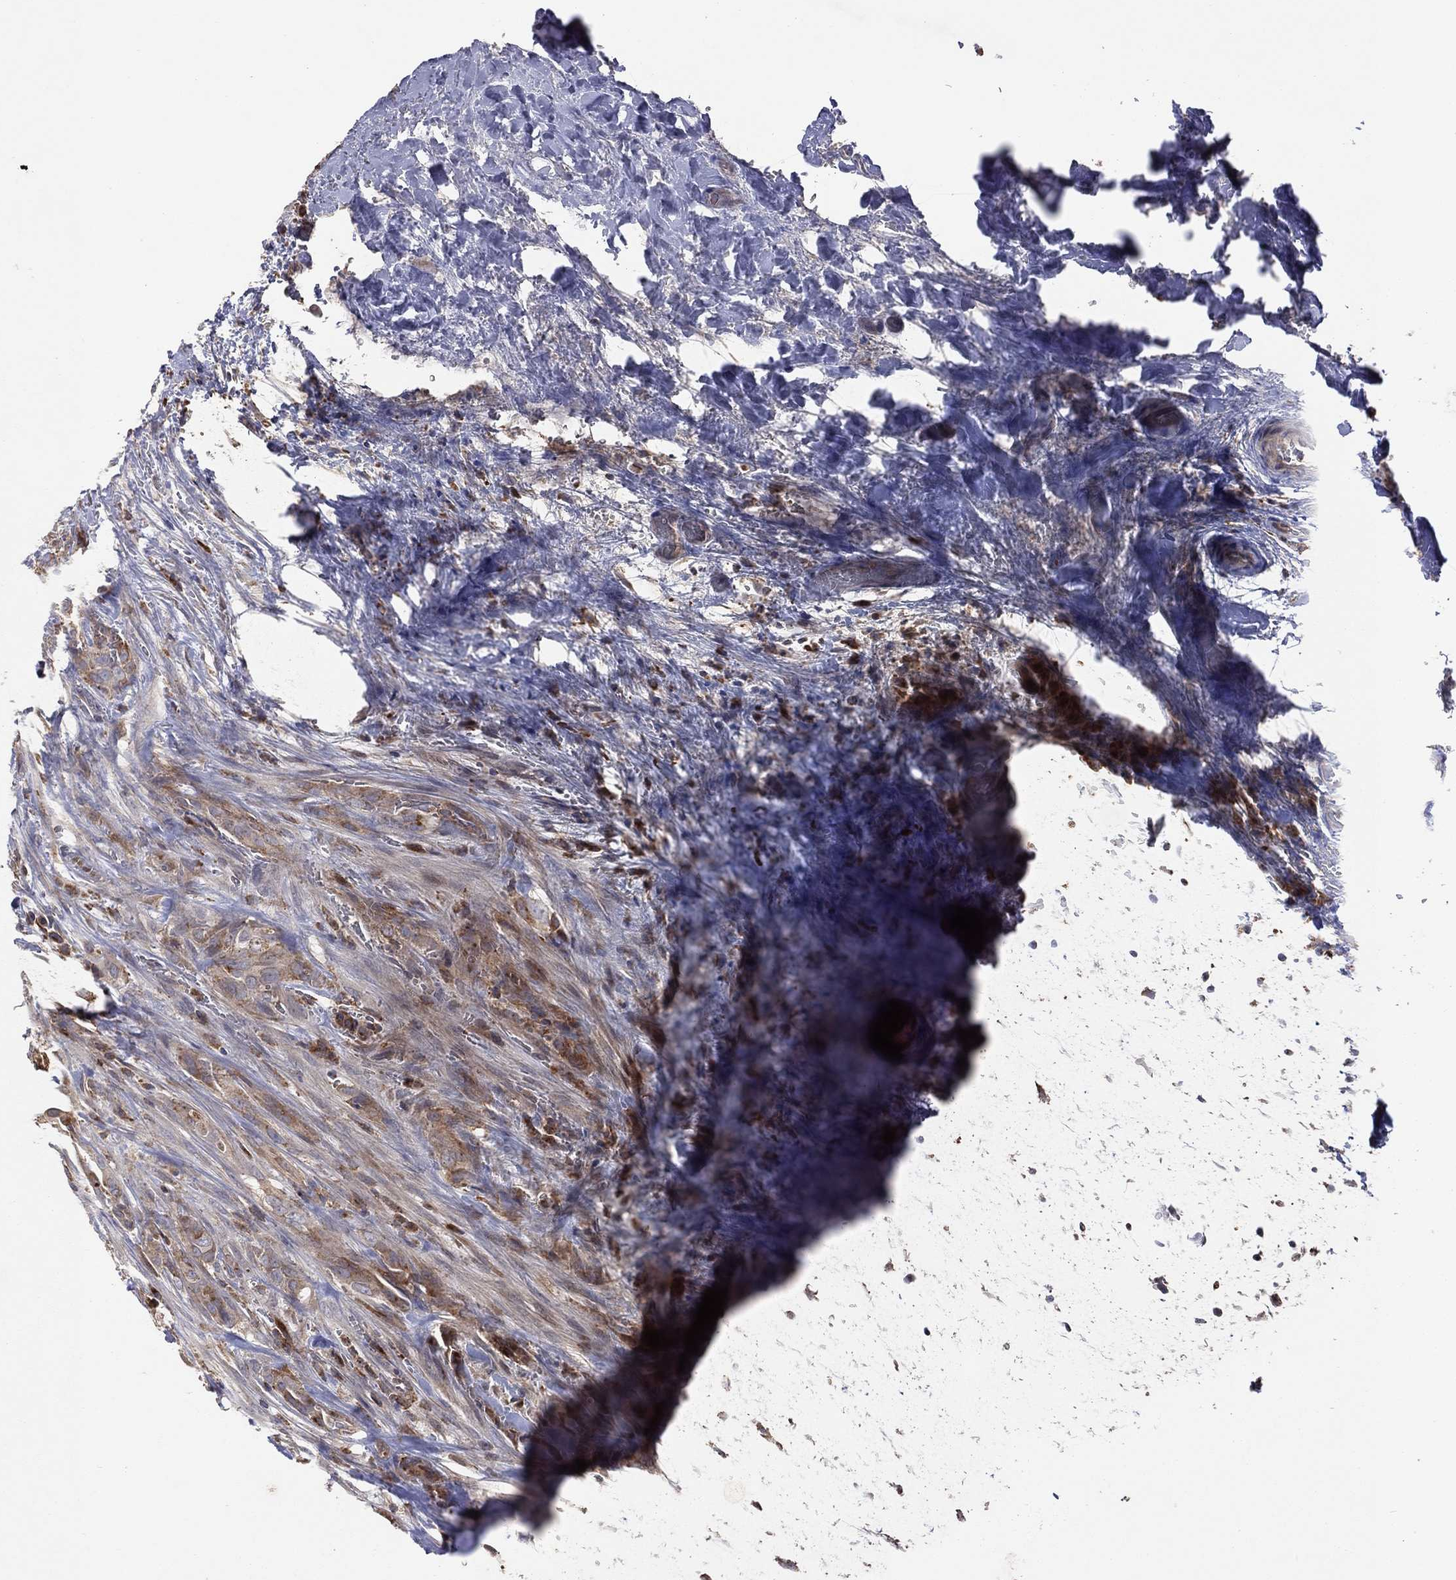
{"staining": {"intensity": "moderate", "quantity": "25%-75%", "location": "cytoplasmic/membranous"}, "tissue": "thyroid cancer", "cell_type": "Tumor cells", "image_type": "cancer", "snomed": [{"axis": "morphology", "description": "Papillary adenocarcinoma, NOS"}, {"axis": "topography", "description": "Thyroid gland"}], "caption": "A medium amount of moderate cytoplasmic/membranous positivity is appreciated in approximately 25%-75% of tumor cells in thyroid cancer tissue.", "gene": "STARD3", "patient": {"sex": "male", "age": 61}}